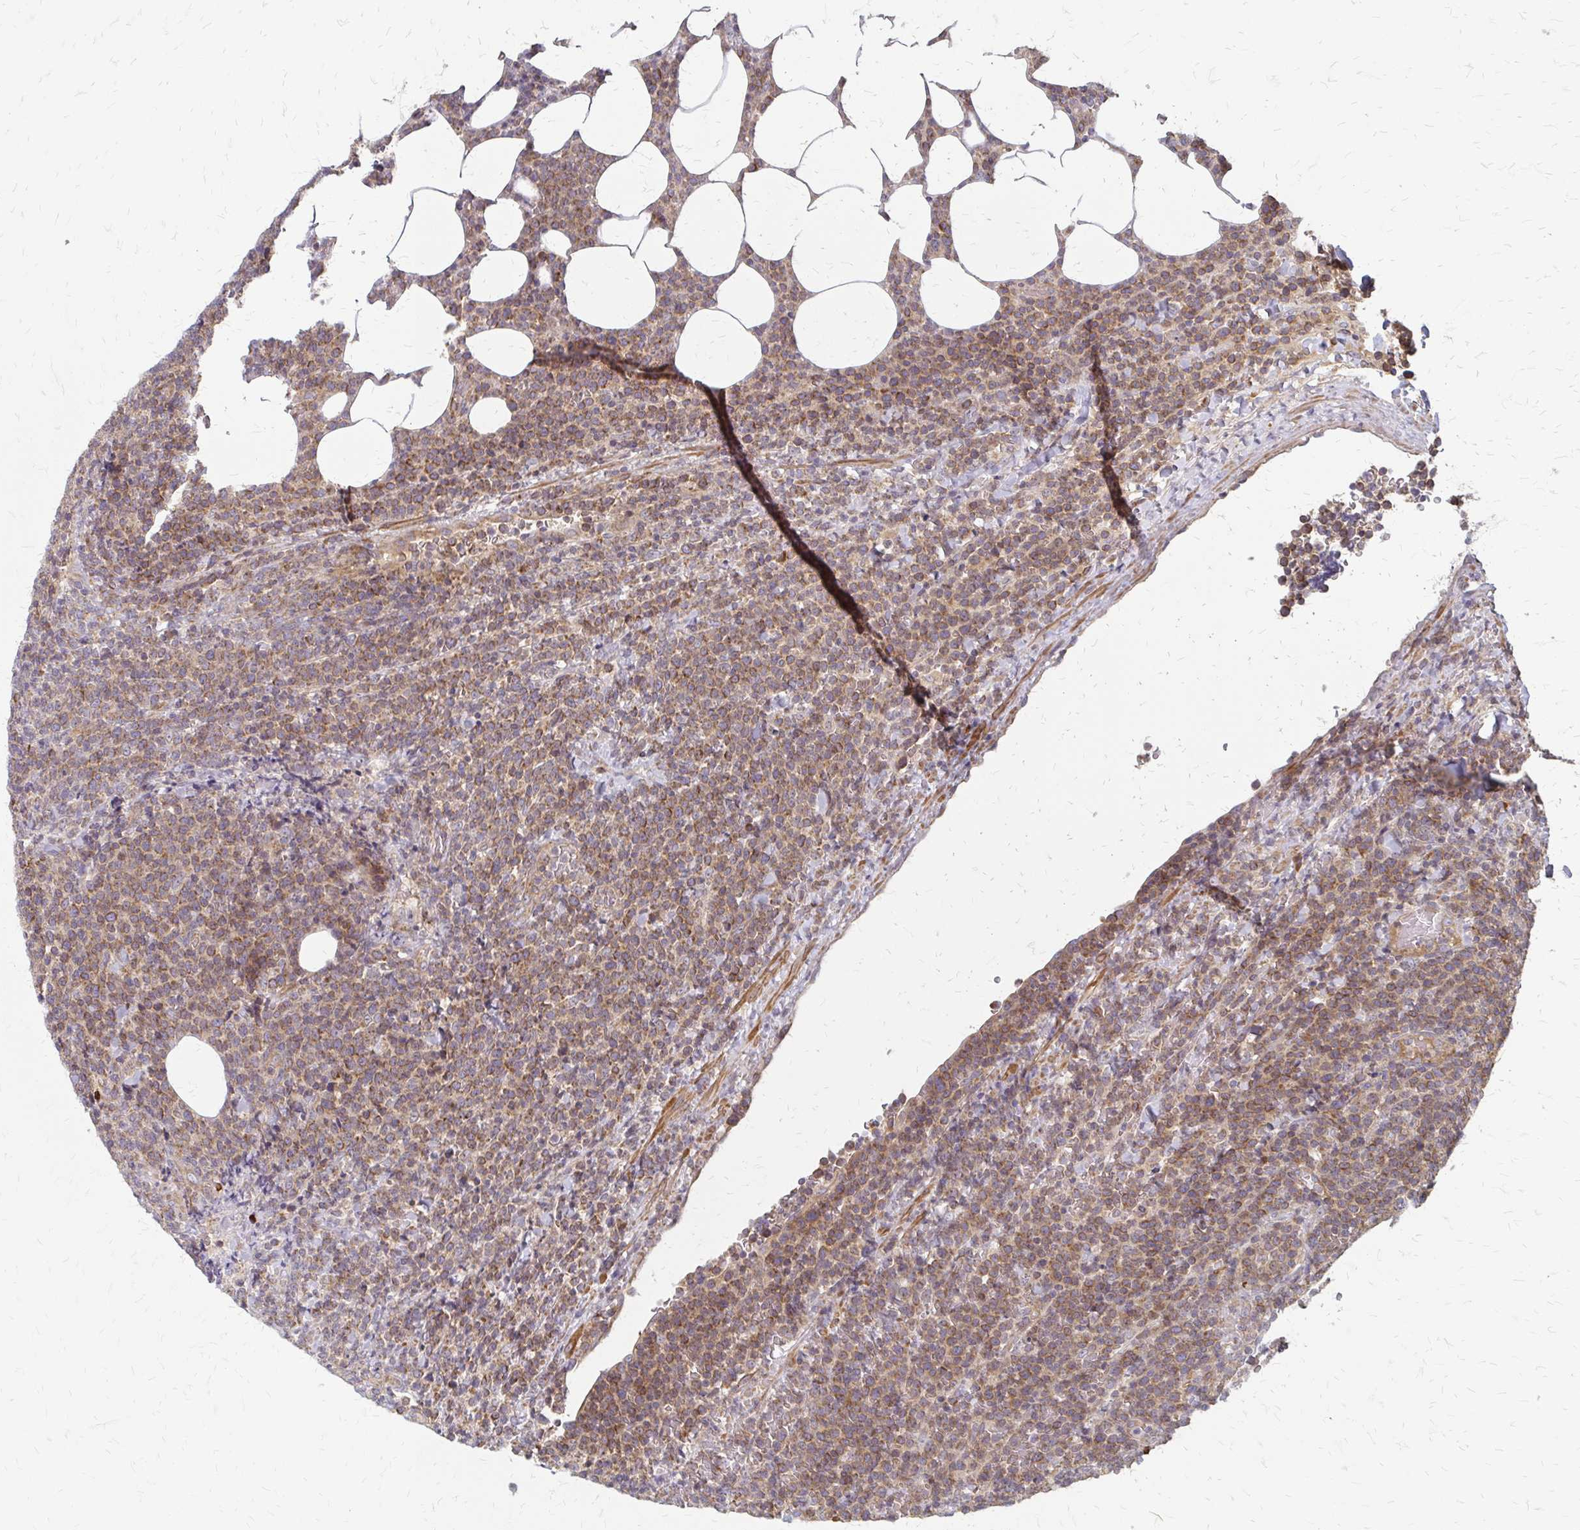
{"staining": {"intensity": "moderate", "quantity": ">75%", "location": "cytoplasmic/membranous"}, "tissue": "lymphoma", "cell_type": "Tumor cells", "image_type": "cancer", "snomed": [{"axis": "morphology", "description": "Malignant lymphoma, non-Hodgkin's type, High grade"}, {"axis": "topography", "description": "Lymph node"}], "caption": "High-grade malignant lymphoma, non-Hodgkin's type stained with a protein marker displays moderate staining in tumor cells.", "gene": "ZNF383", "patient": {"sex": "male", "age": 61}}